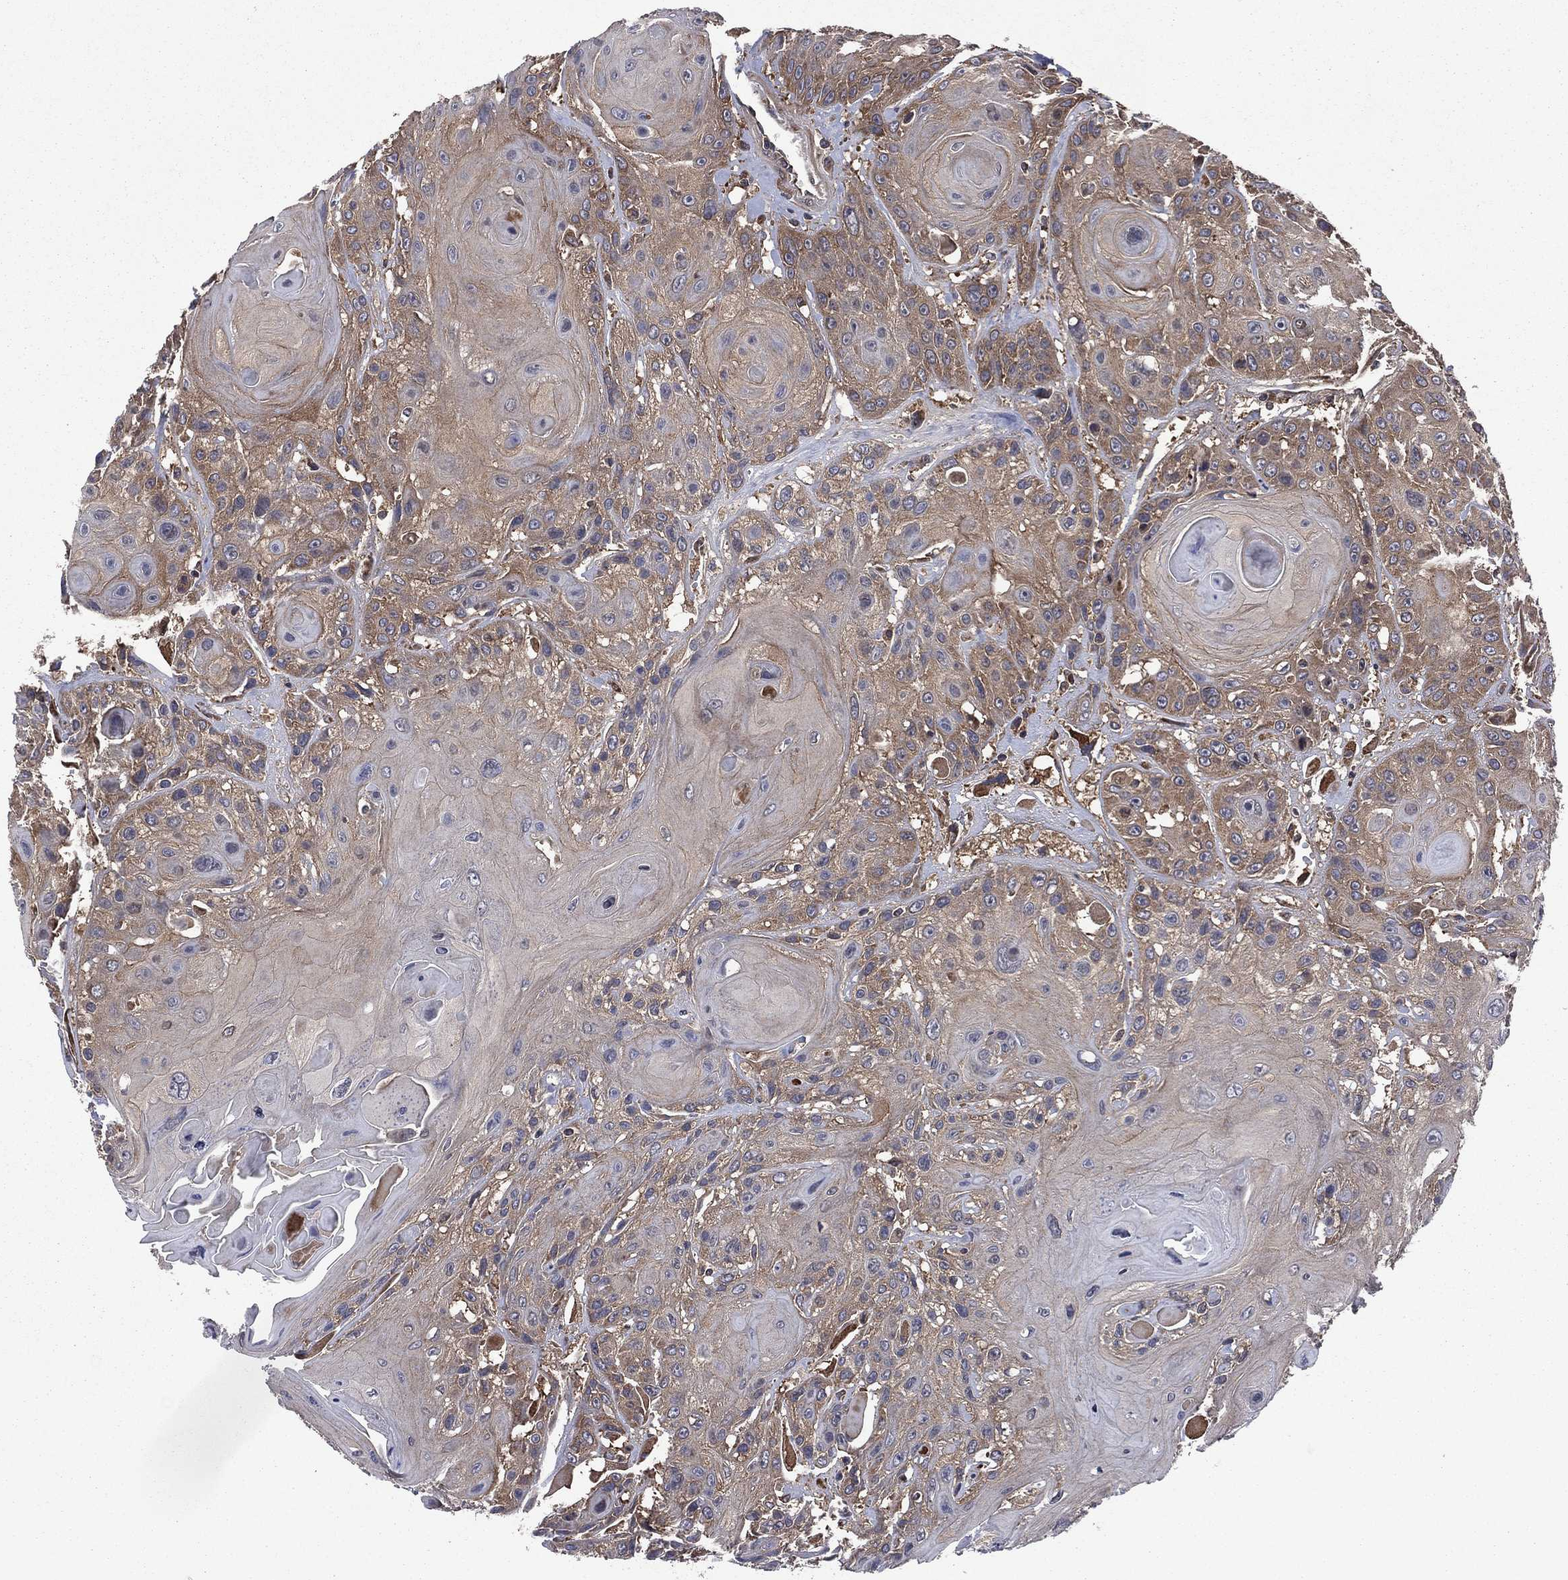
{"staining": {"intensity": "moderate", "quantity": "25%-75%", "location": "cytoplasmic/membranous"}, "tissue": "head and neck cancer", "cell_type": "Tumor cells", "image_type": "cancer", "snomed": [{"axis": "morphology", "description": "Squamous cell carcinoma, NOS"}, {"axis": "topography", "description": "Head-Neck"}], "caption": "An IHC photomicrograph of tumor tissue is shown. Protein staining in brown labels moderate cytoplasmic/membranous positivity in head and neck squamous cell carcinoma within tumor cells. Nuclei are stained in blue.", "gene": "C2orf76", "patient": {"sex": "female", "age": 59}}